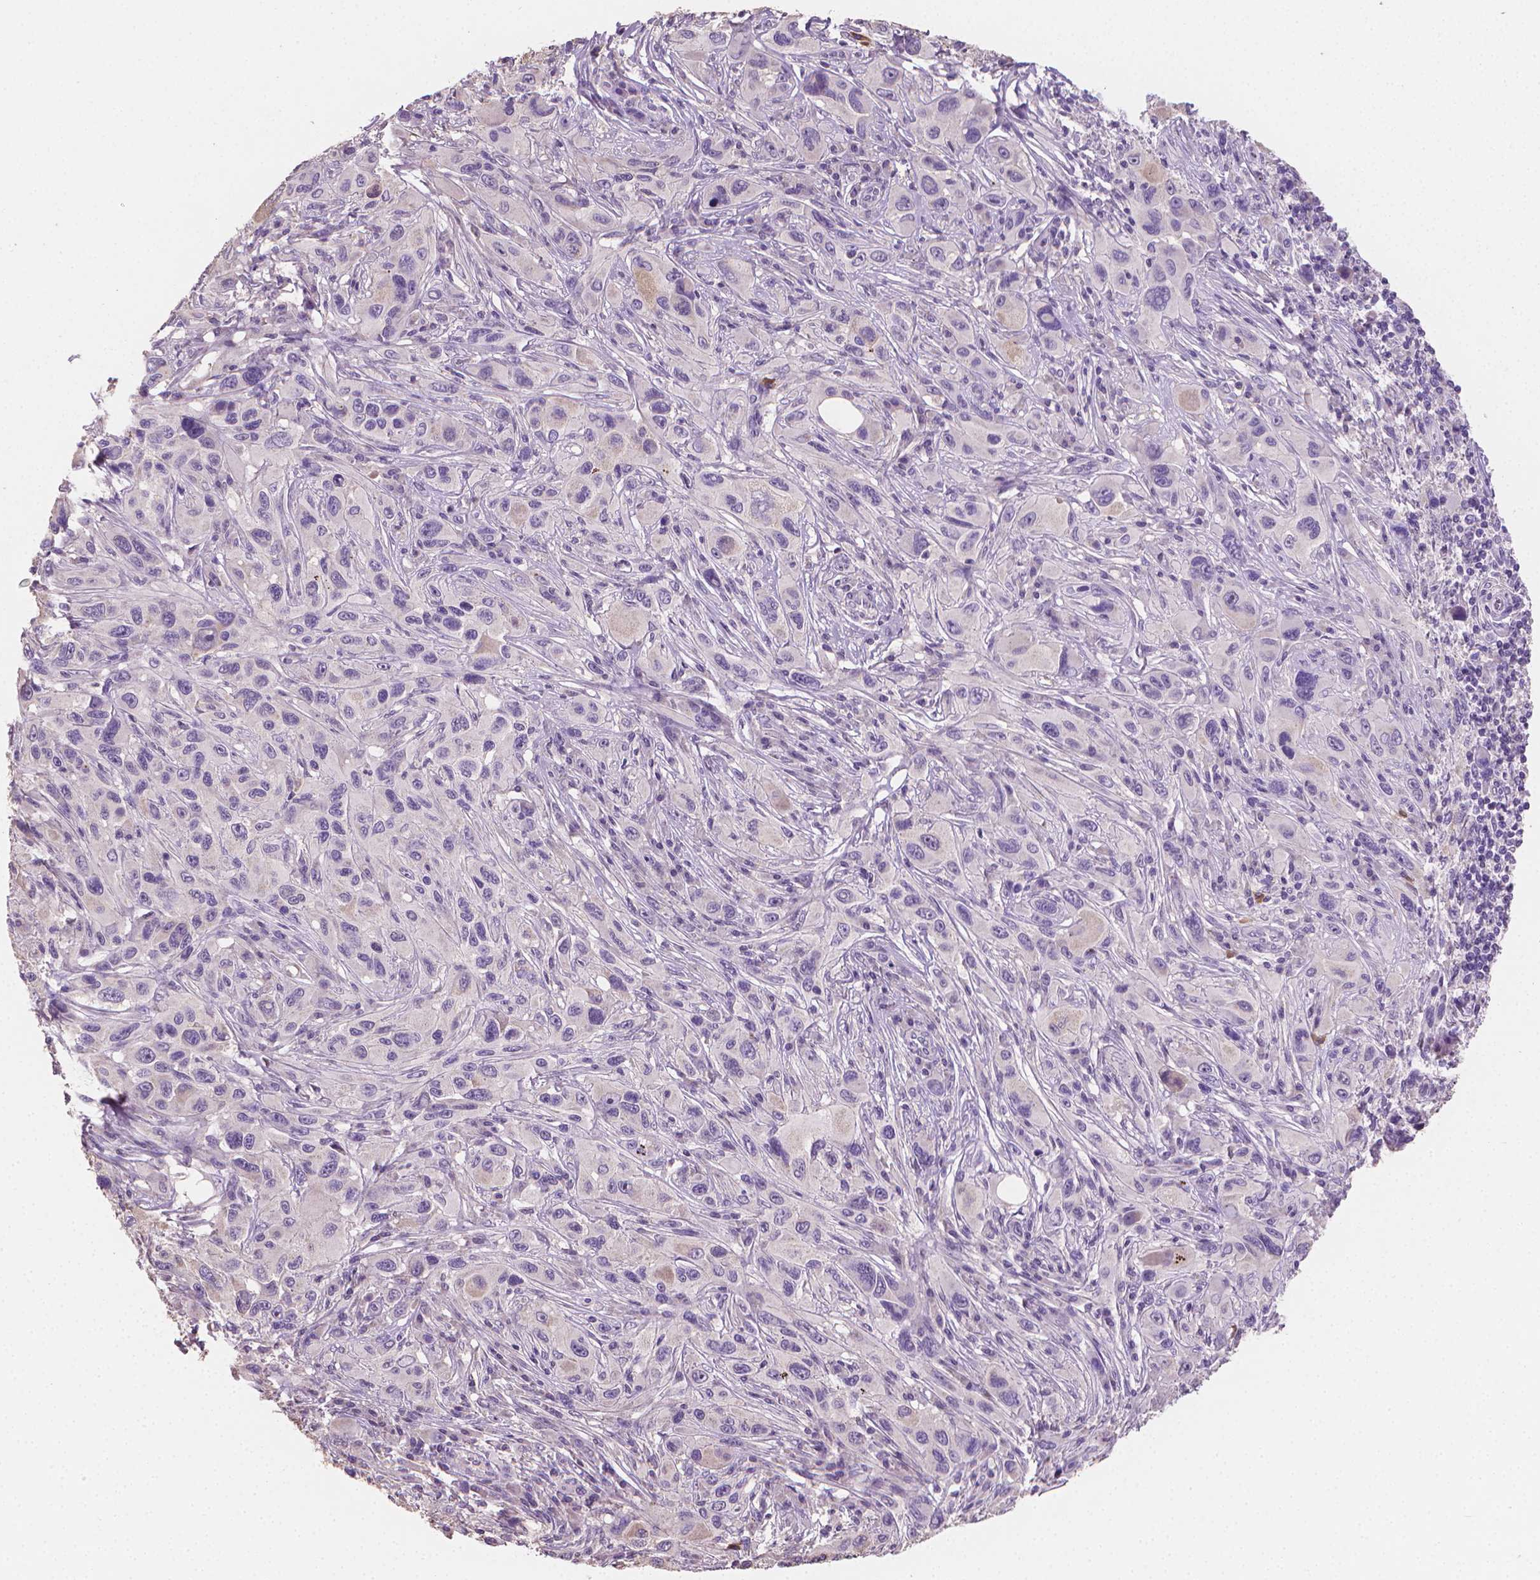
{"staining": {"intensity": "negative", "quantity": "none", "location": "none"}, "tissue": "melanoma", "cell_type": "Tumor cells", "image_type": "cancer", "snomed": [{"axis": "morphology", "description": "Malignant melanoma, NOS"}, {"axis": "topography", "description": "Skin"}], "caption": "Tumor cells show no significant expression in melanoma.", "gene": "CATIP", "patient": {"sex": "male", "age": 53}}